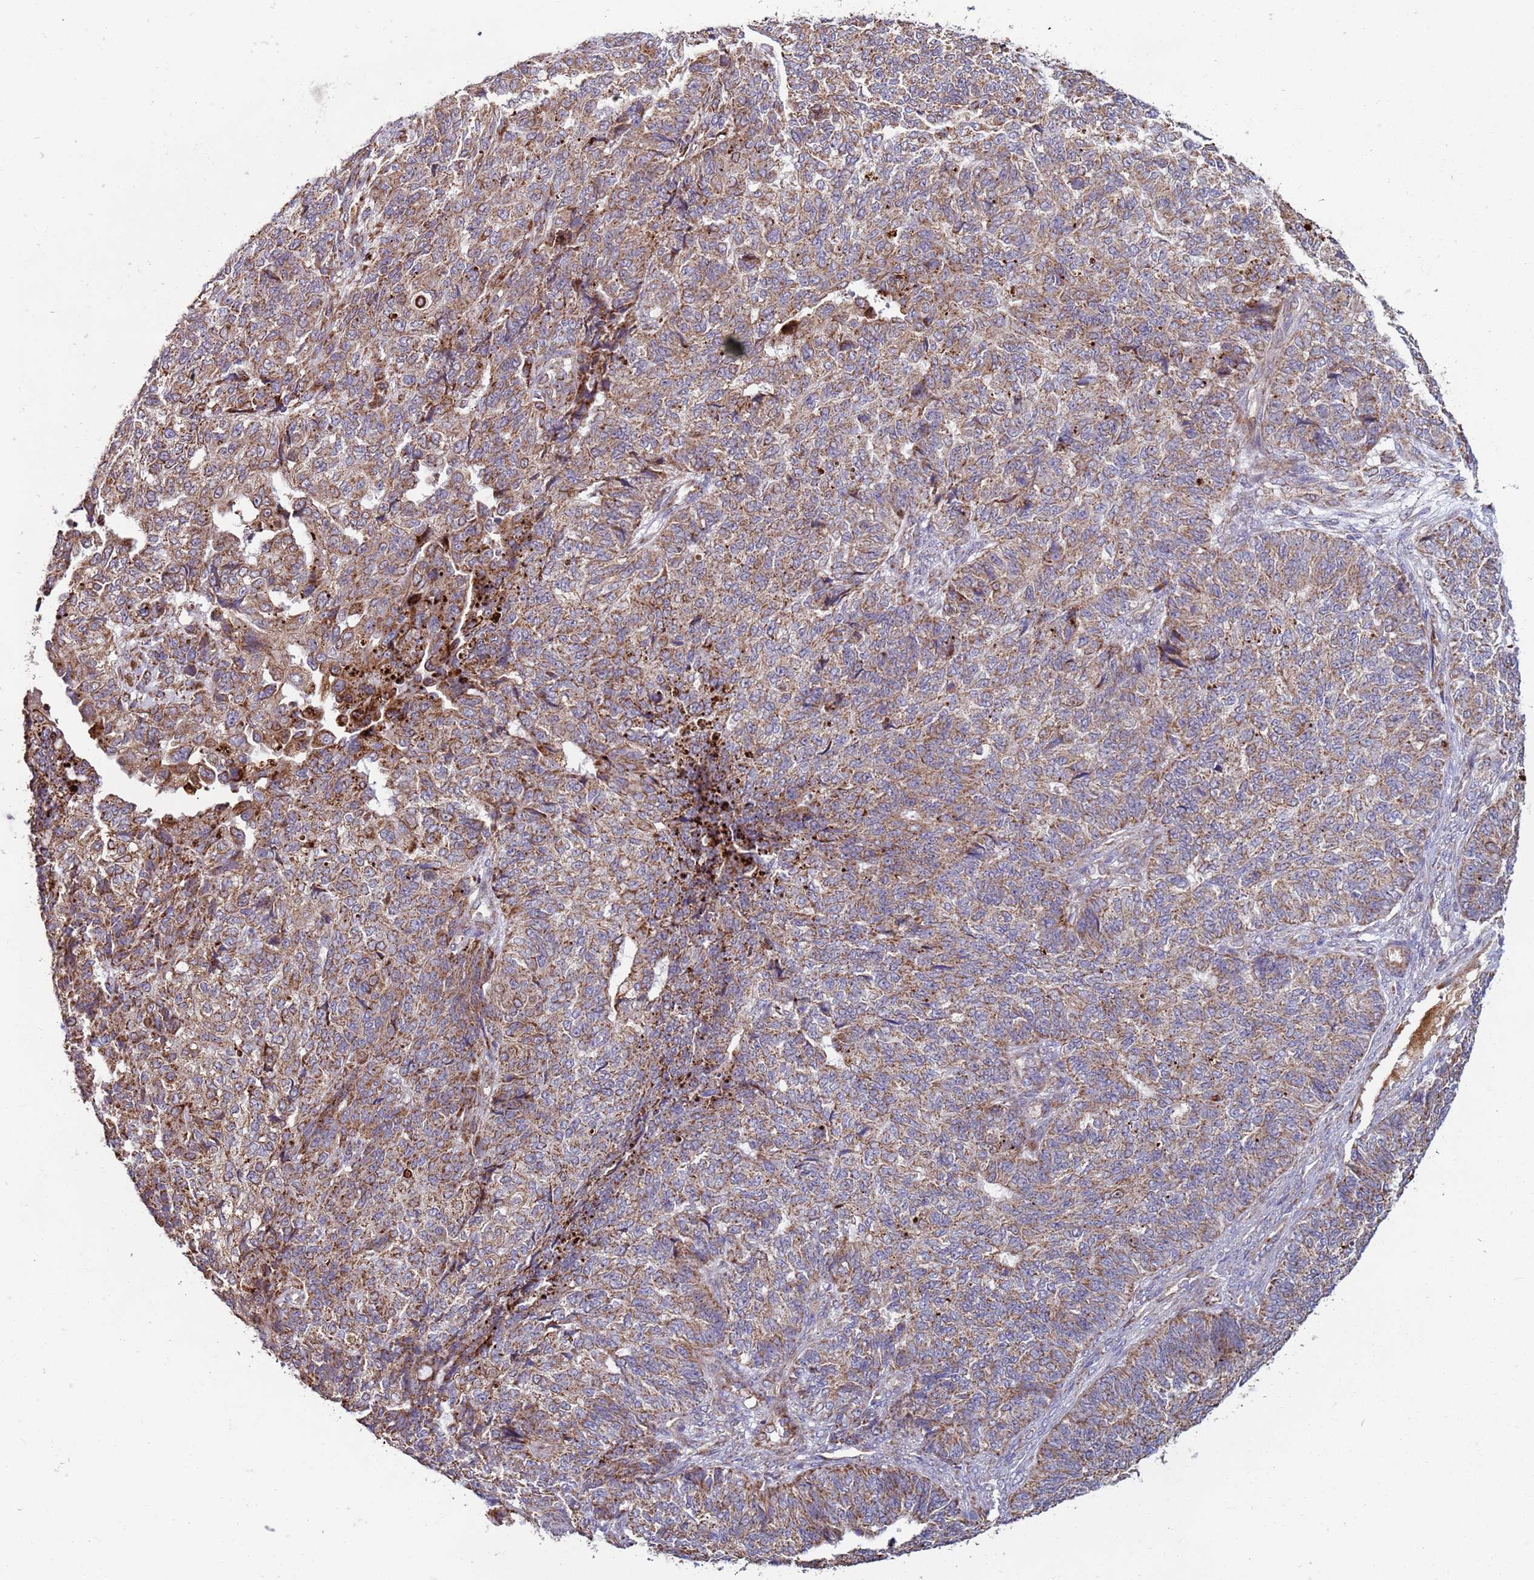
{"staining": {"intensity": "moderate", "quantity": ">75%", "location": "cytoplasmic/membranous"}, "tissue": "endometrial cancer", "cell_type": "Tumor cells", "image_type": "cancer", "snomed": [{"axis": "morphology", "description": "Adenocarcinoma, NOS"}, {"axis": "topography", "description": "Endometrium"}], "caption": "Endometrial cancer tissue demonstrates moderate cytoplasmic/membranous staining in about >75% of tumor cells, visualized by immunohistochemistry.", "gene": "FBXO33", "patient": {"sex": "female", "age": 32}}